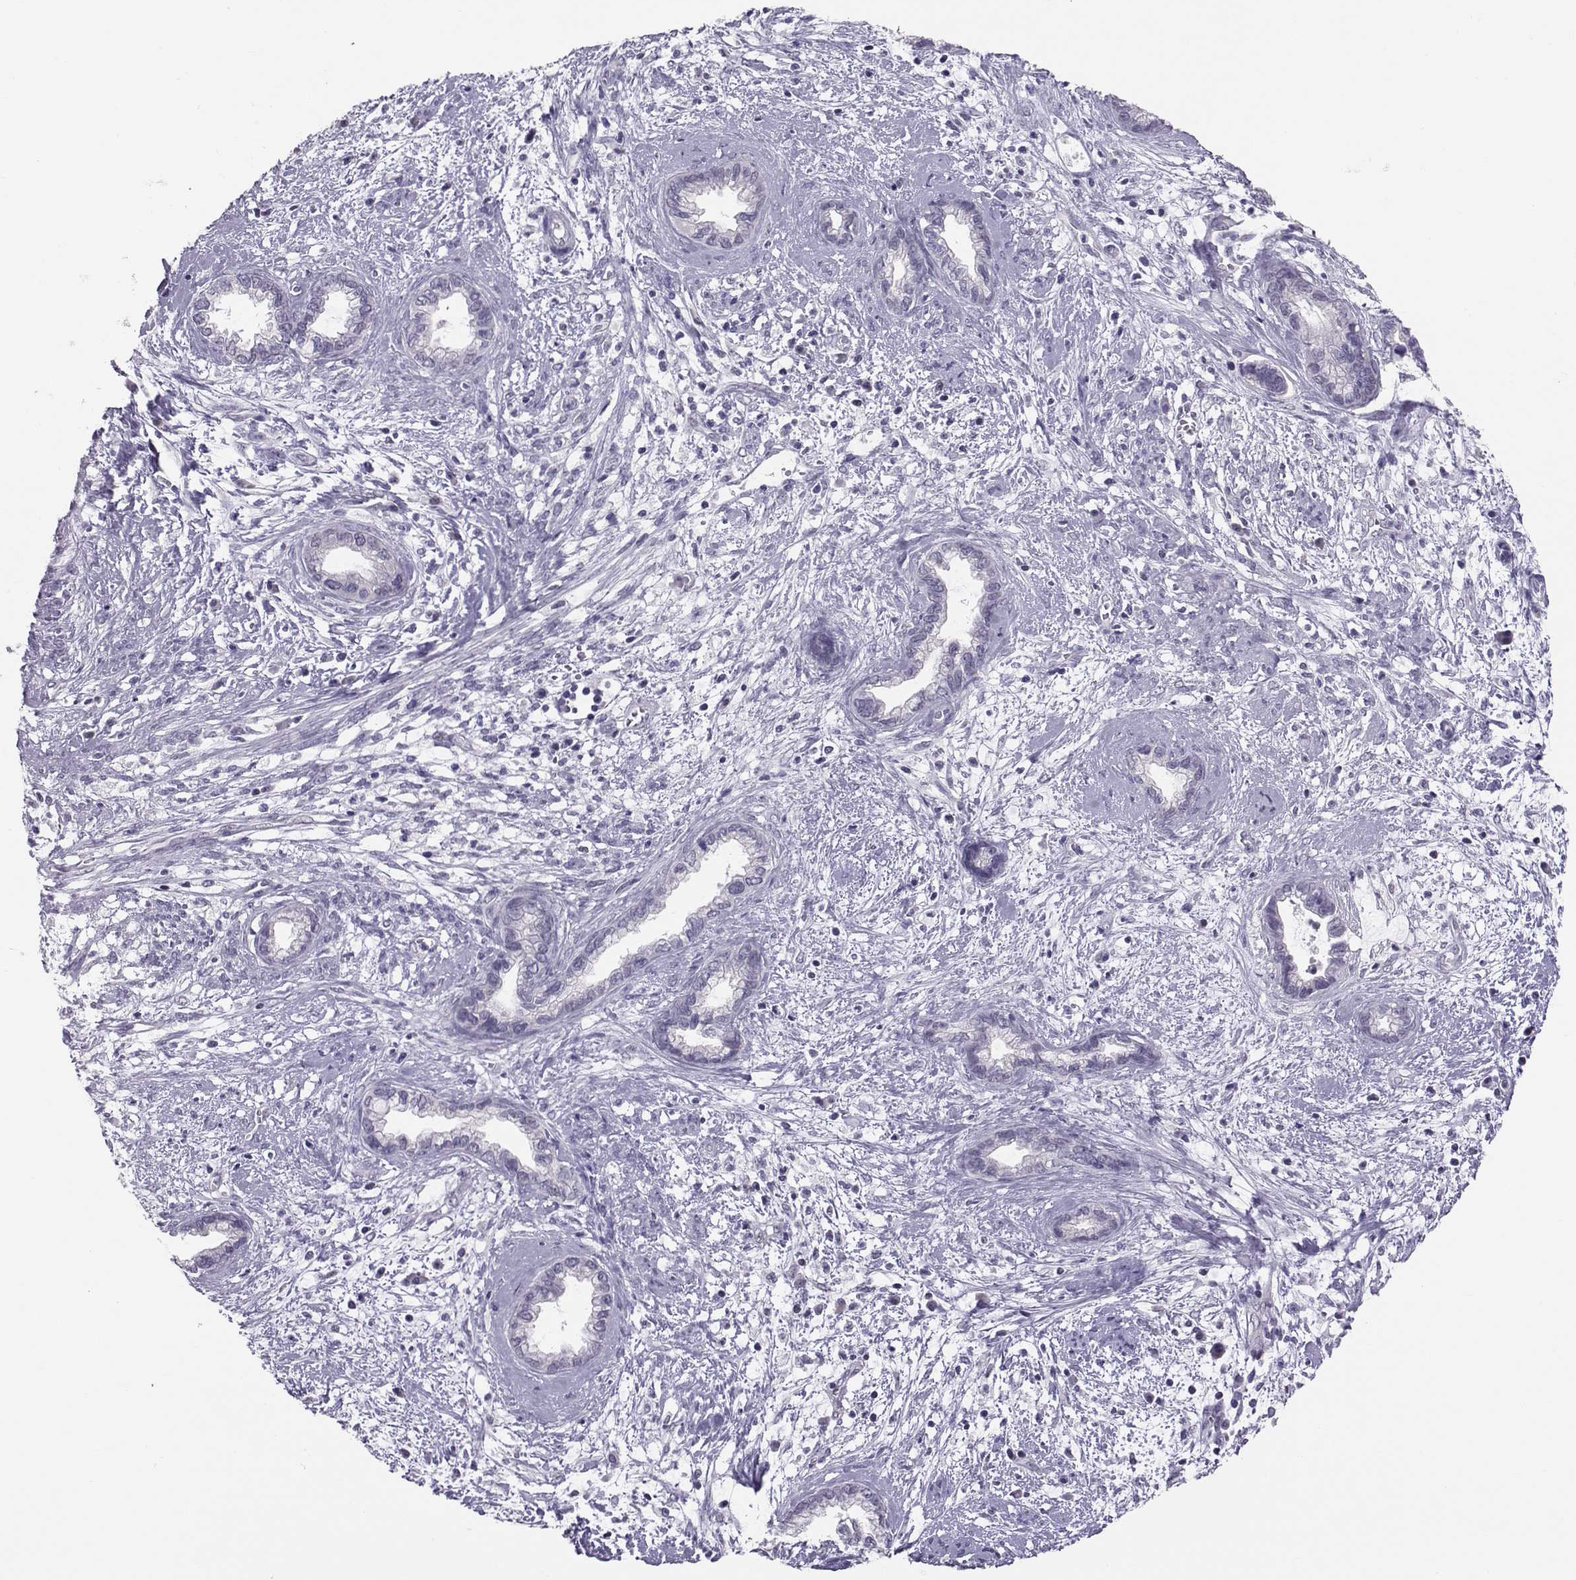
{"staining": {"intensity": "negative", "quantity": "none", "location": "none"}, "tissue": "cervical cancer", "cell_type": "Tumor cells", "image_type": "cancer", "snomed": [{"axis": "morphology", "description": "Adenocarcinoma, NOS"}, {"axis": "topography", "description": "Cervix"}], "caption": "This is an IHC micrograph of human cervical adenocarcinoma. There is no positivity in tumor cells.", "gene": "DNAAF1", "patient": {"sex": "female", "age": 62}}